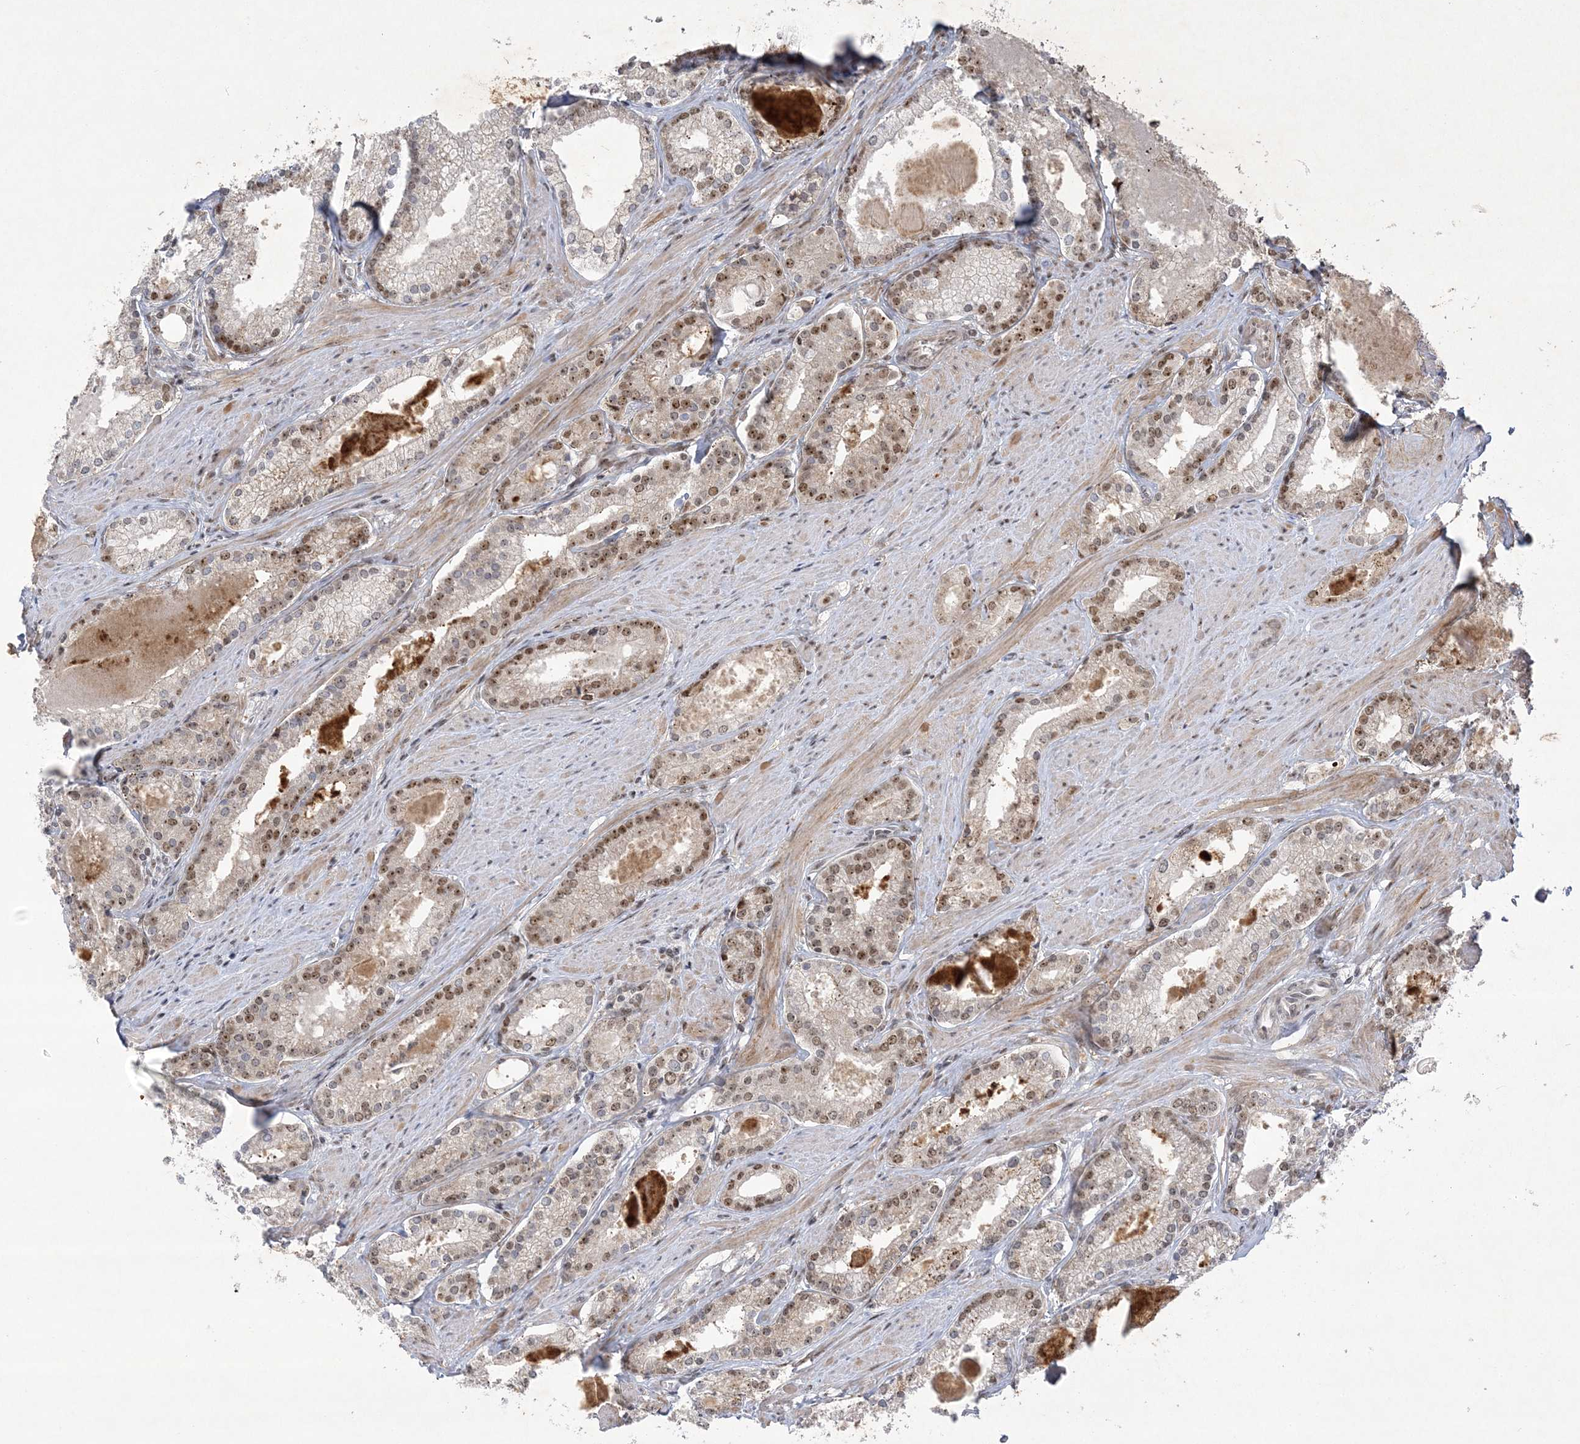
{"staining": {"intensity": "moderate", "quantity": "25%-75%", "location": "nuclear"}, "tissue": "prostate cancer", "cell_type": "Tumor cells", "image_type": "cancer", "snomed": [{"axis": "morphology", "description": "Adenocarcinoma, Low grade"}, {"axis": "topography", "description": "Prostate"}], "caption": "Moderate nuclear positivity is appreciated in about 25%-75% of tumor cells in prostate low-grade adenocarcinoma.", "gene": "NPM3", "patient": {"sex": "male", "age": 54}}